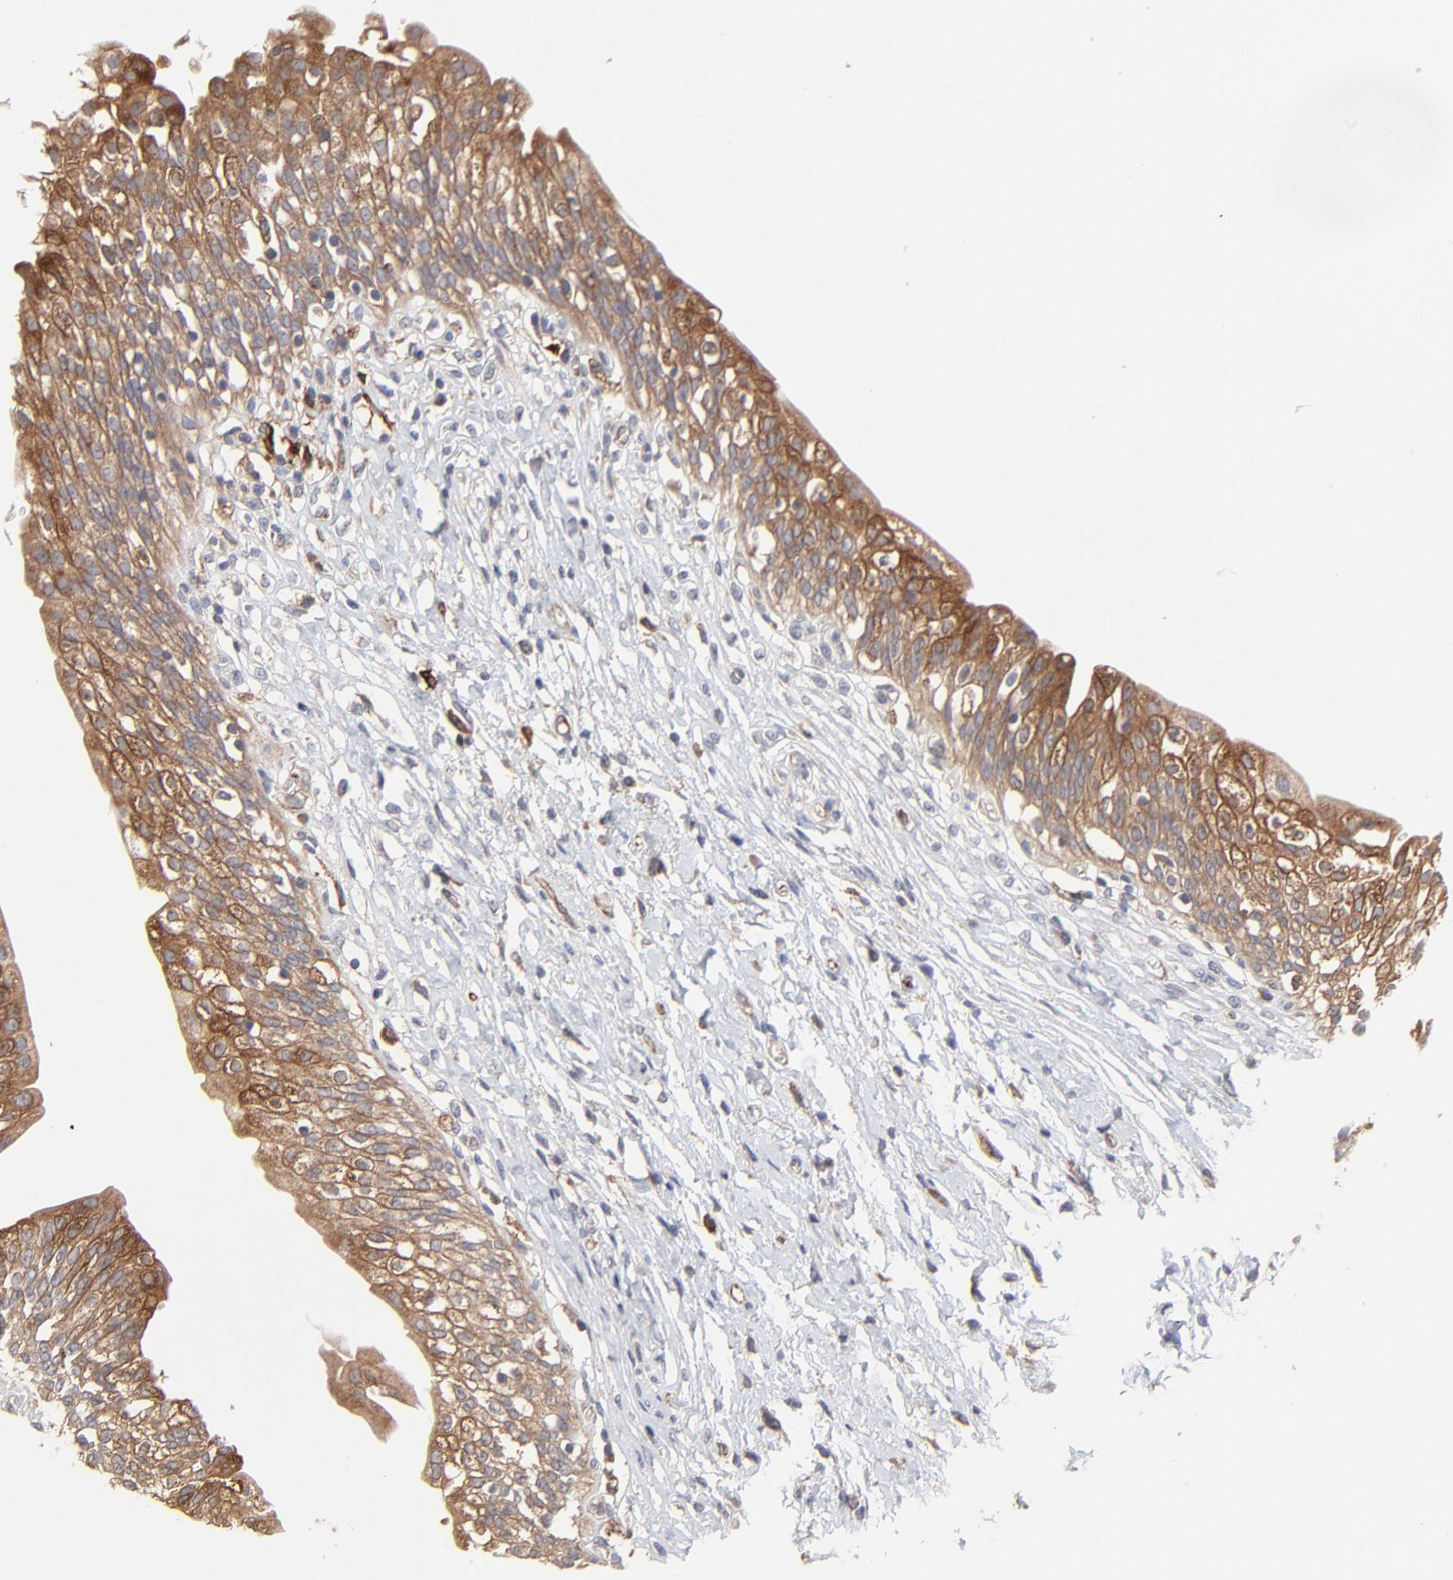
{"staining": {"intensity": "strong", "quantity": ">75%", "location": "cytoplasmic/membranous"}, "tissue": "urinary bladder", "cell_type": "Urothelial cells", "image_type": "normal", "snomed": [{"axis": "morphology", "description": "Normal tissue, NOS"}, {"axis": "topography", "description": "Urinary bladder"}], "caption": "Strong cytoplasmic/membranous protein expression is appreciated in about >75% of urothelial cells in urinary bladder.", "gene": "RAB9A", "patient": {"sex": "female", "age": 80}}